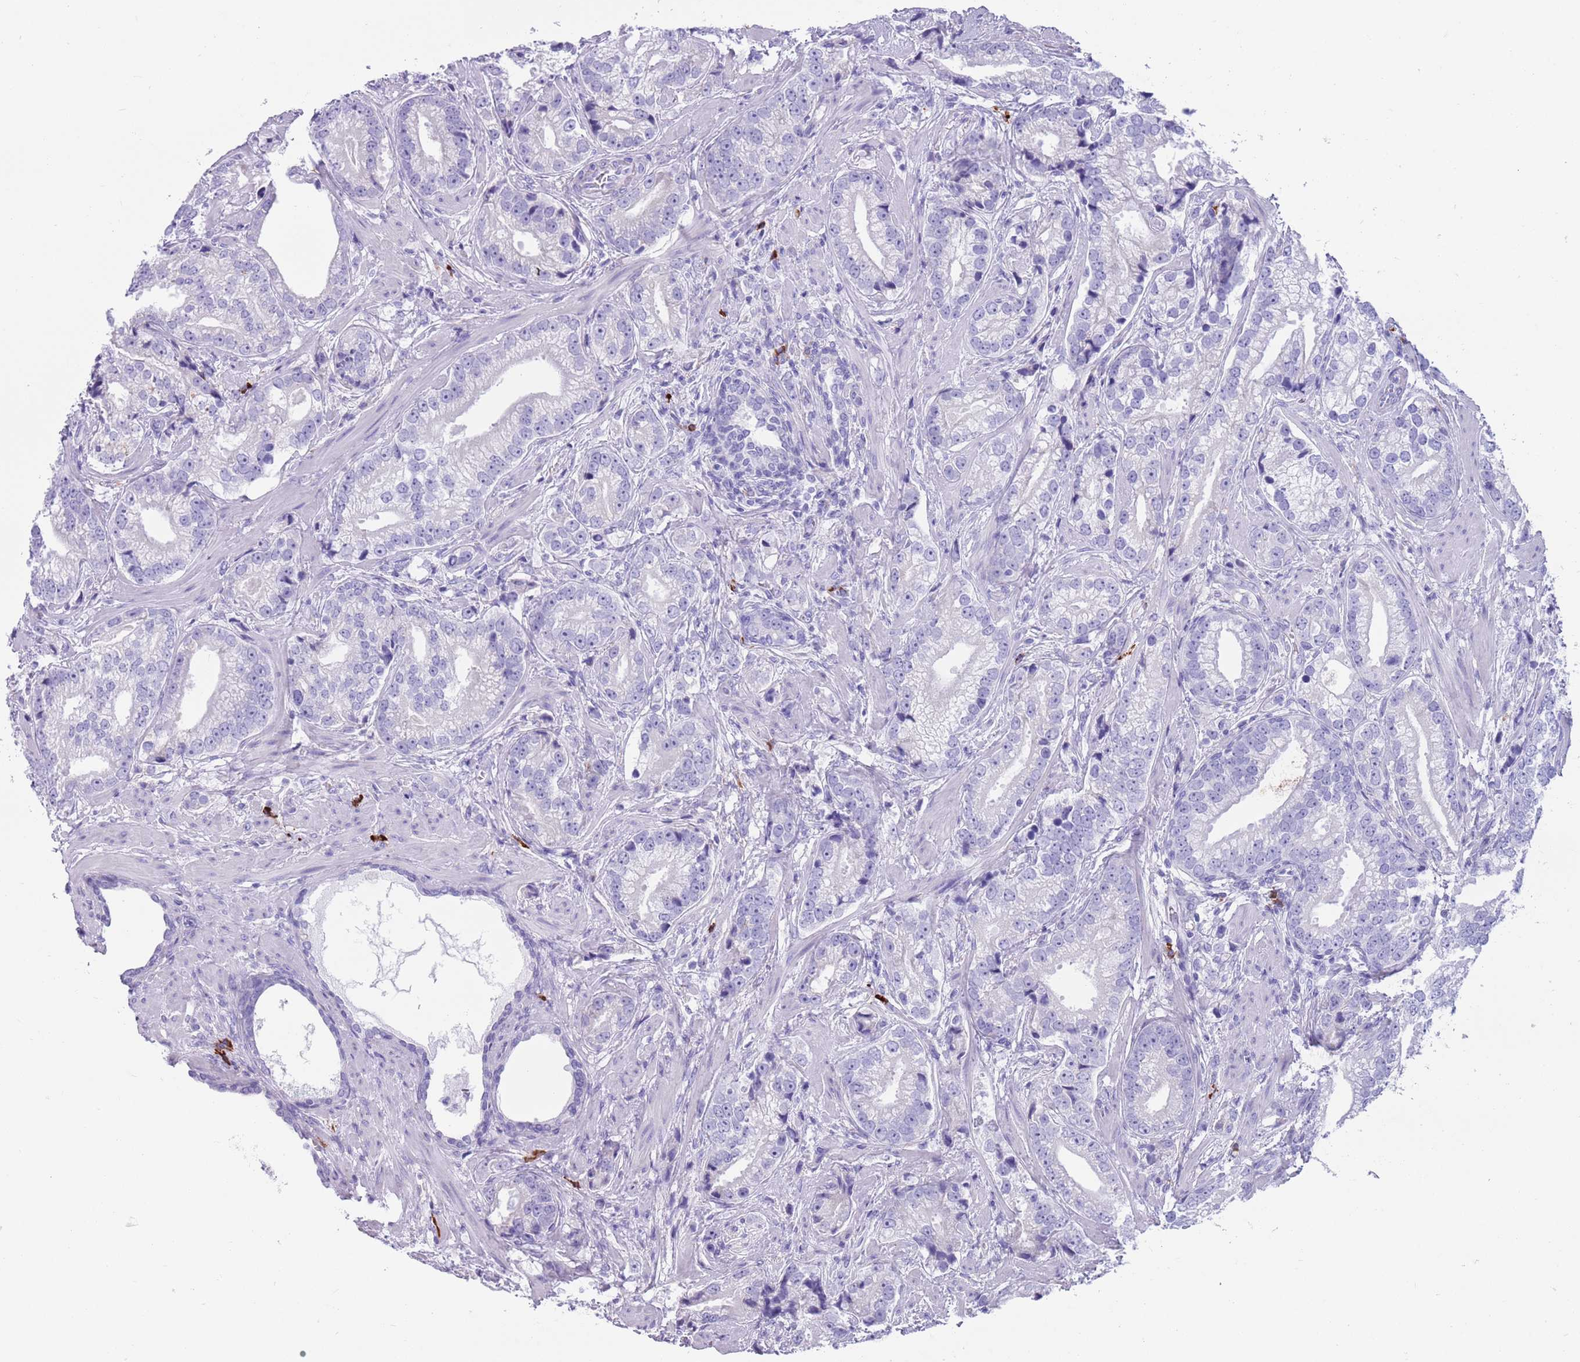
{"staining": {"intensity": "negative", "quantity": "none", "location": "none"}, "tissue": "prostate cancer", "cell_type": "Tumor cells", "image_type": "cancer", "snomed": [{"axis": "morphology", "description": "Adenocarcinoma, High grade"}, {"axis": "topography", "description": "Prostate"}], "caption": "Histopathology image shows no significant protein positivity in tumor cells of high-grade adenocarcinoma (prostate).", "gene": "LY6G5B", "patient": {"sex": "male", "age": 75}}